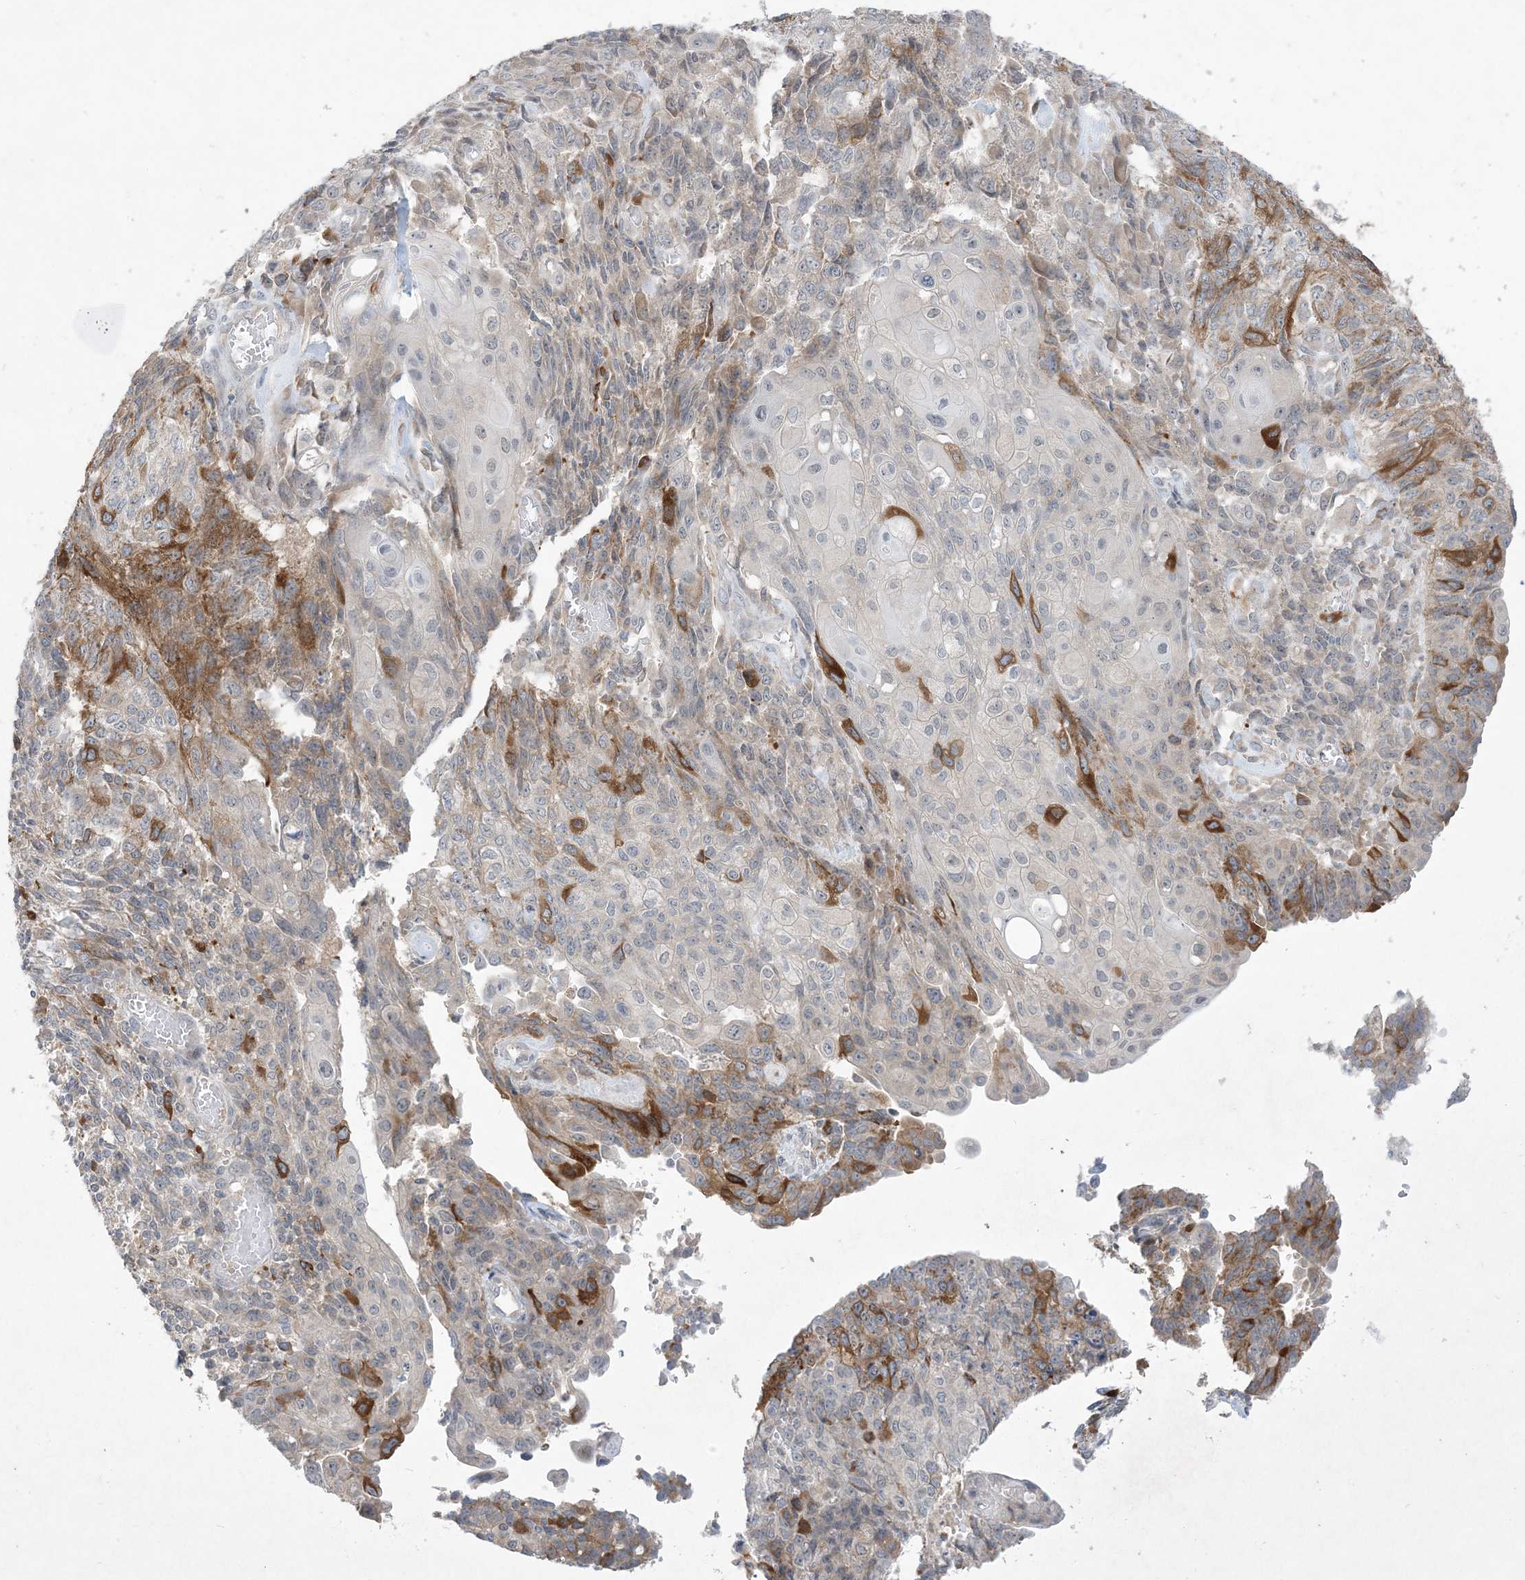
{"staining": {"intensity": "moderate", "quantity": "<25%", "location": "cytoplasmic/membranous"}, "tissue": "endometrial cancer", "cell_type": "Tumor cells", "image_type": "cancer", "snomed": [{"axis": "morphology", "description": "Adenocarcinoma, NOS"}, {"axis": "topography", "description": "Endometrium"}], "caption": "Human endometrial adenocarcinoma stained with a protein marker shows moderate staining in tumor cells.", "gene": "AOC1", "patient": {"sex": "female", "age": 32}}